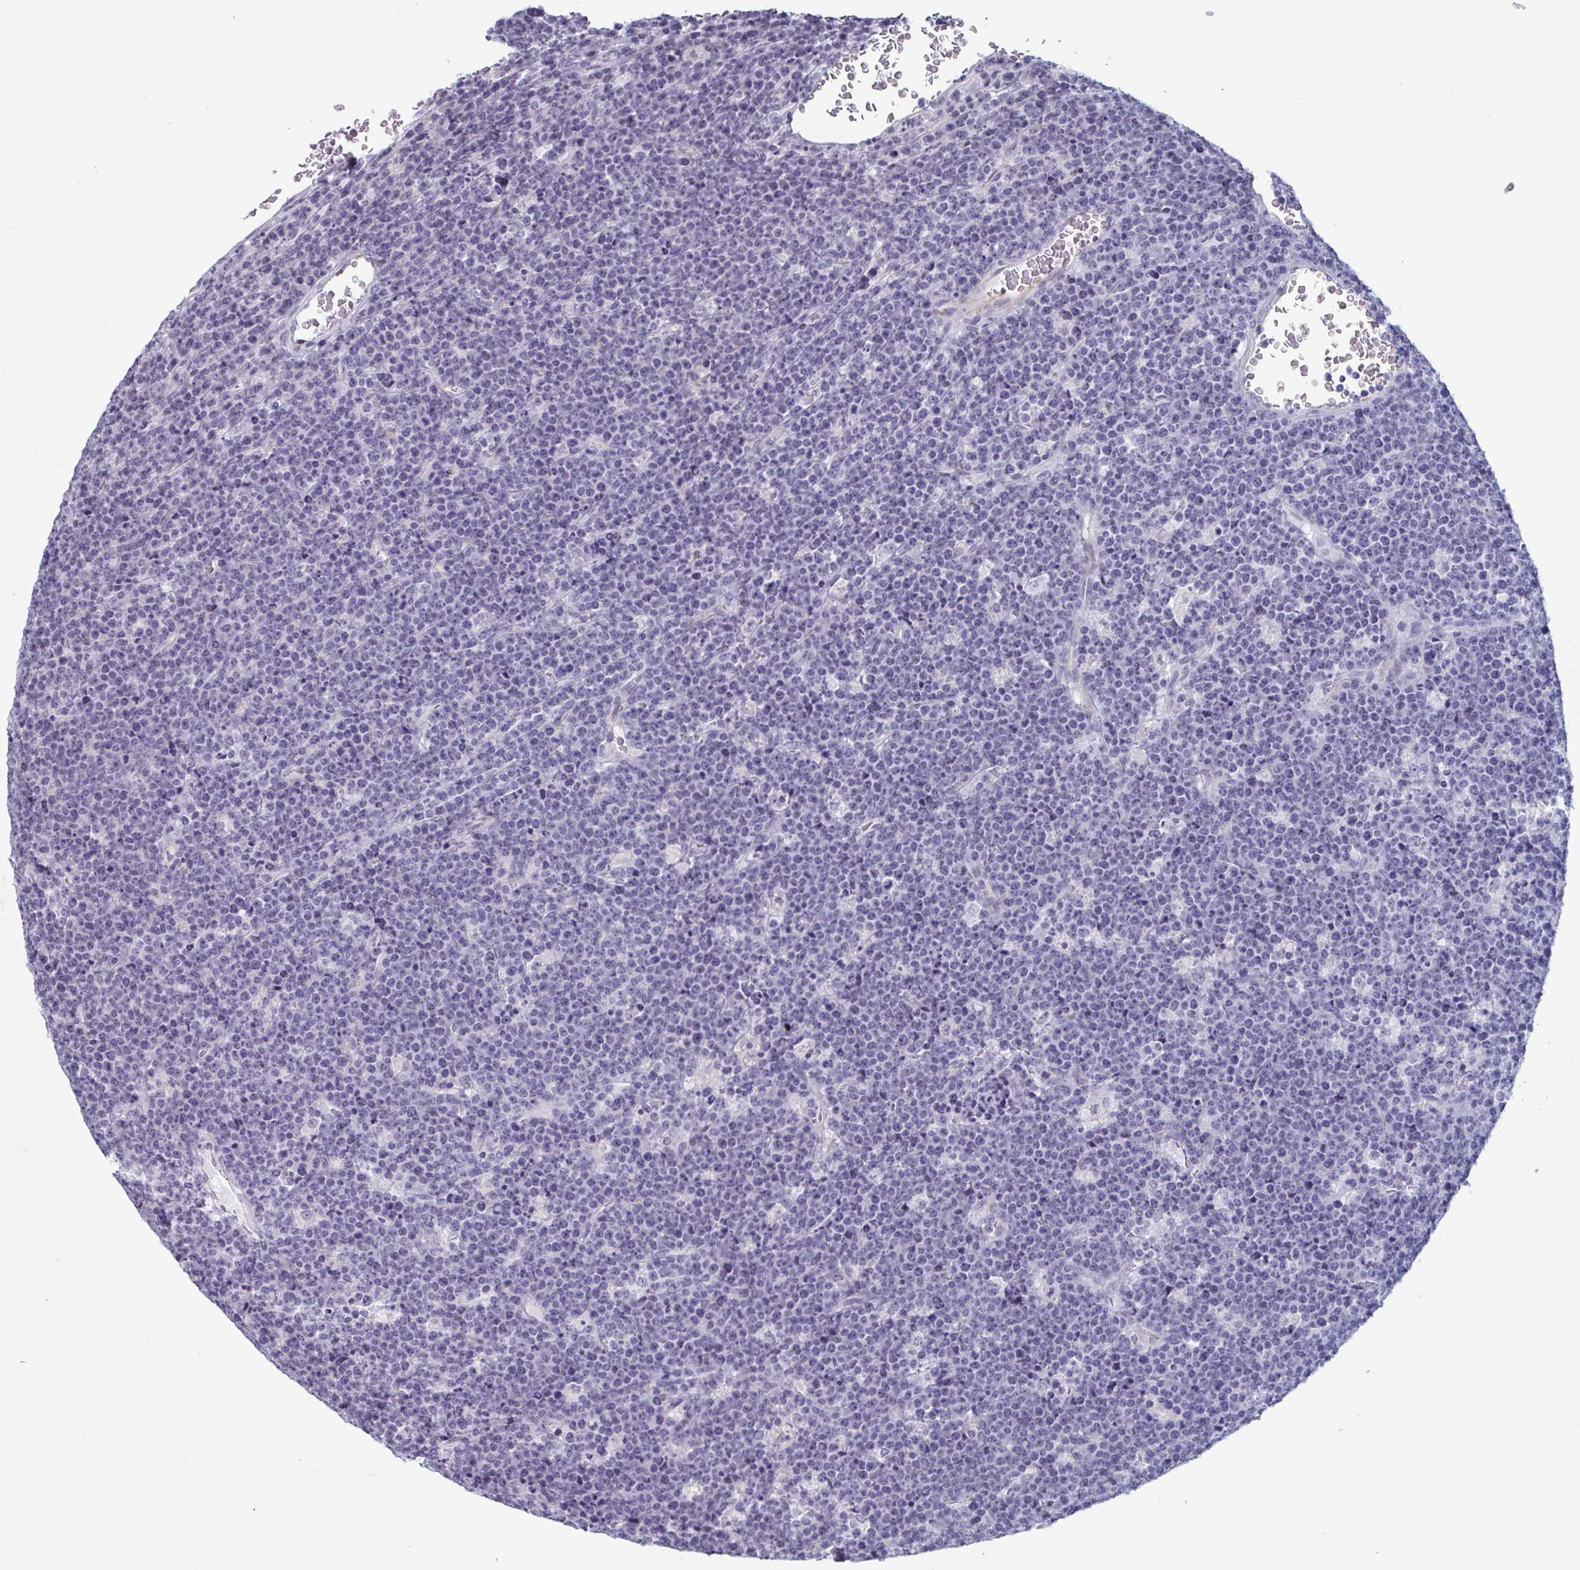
{"staining": {"intensity": "negative", "quantity": "none", "location": "none"}, "tissue": "lymphoma", "cell_type": "Tumor cells", "image_type": "cancer", "snomed": [{"axis": "morphology", "description": "Malignant lymphoma, non-Hodgkin's type, High grade"}, {"axis": "topography", "description": "Ovary"}], "caption": "Immunohistochemistry image of human lymphoma stained for a protein (brown), which shows no positivity in tumor cells.", "gene": "FOXA1", "patient": {"sex": "female", "age": 56}}